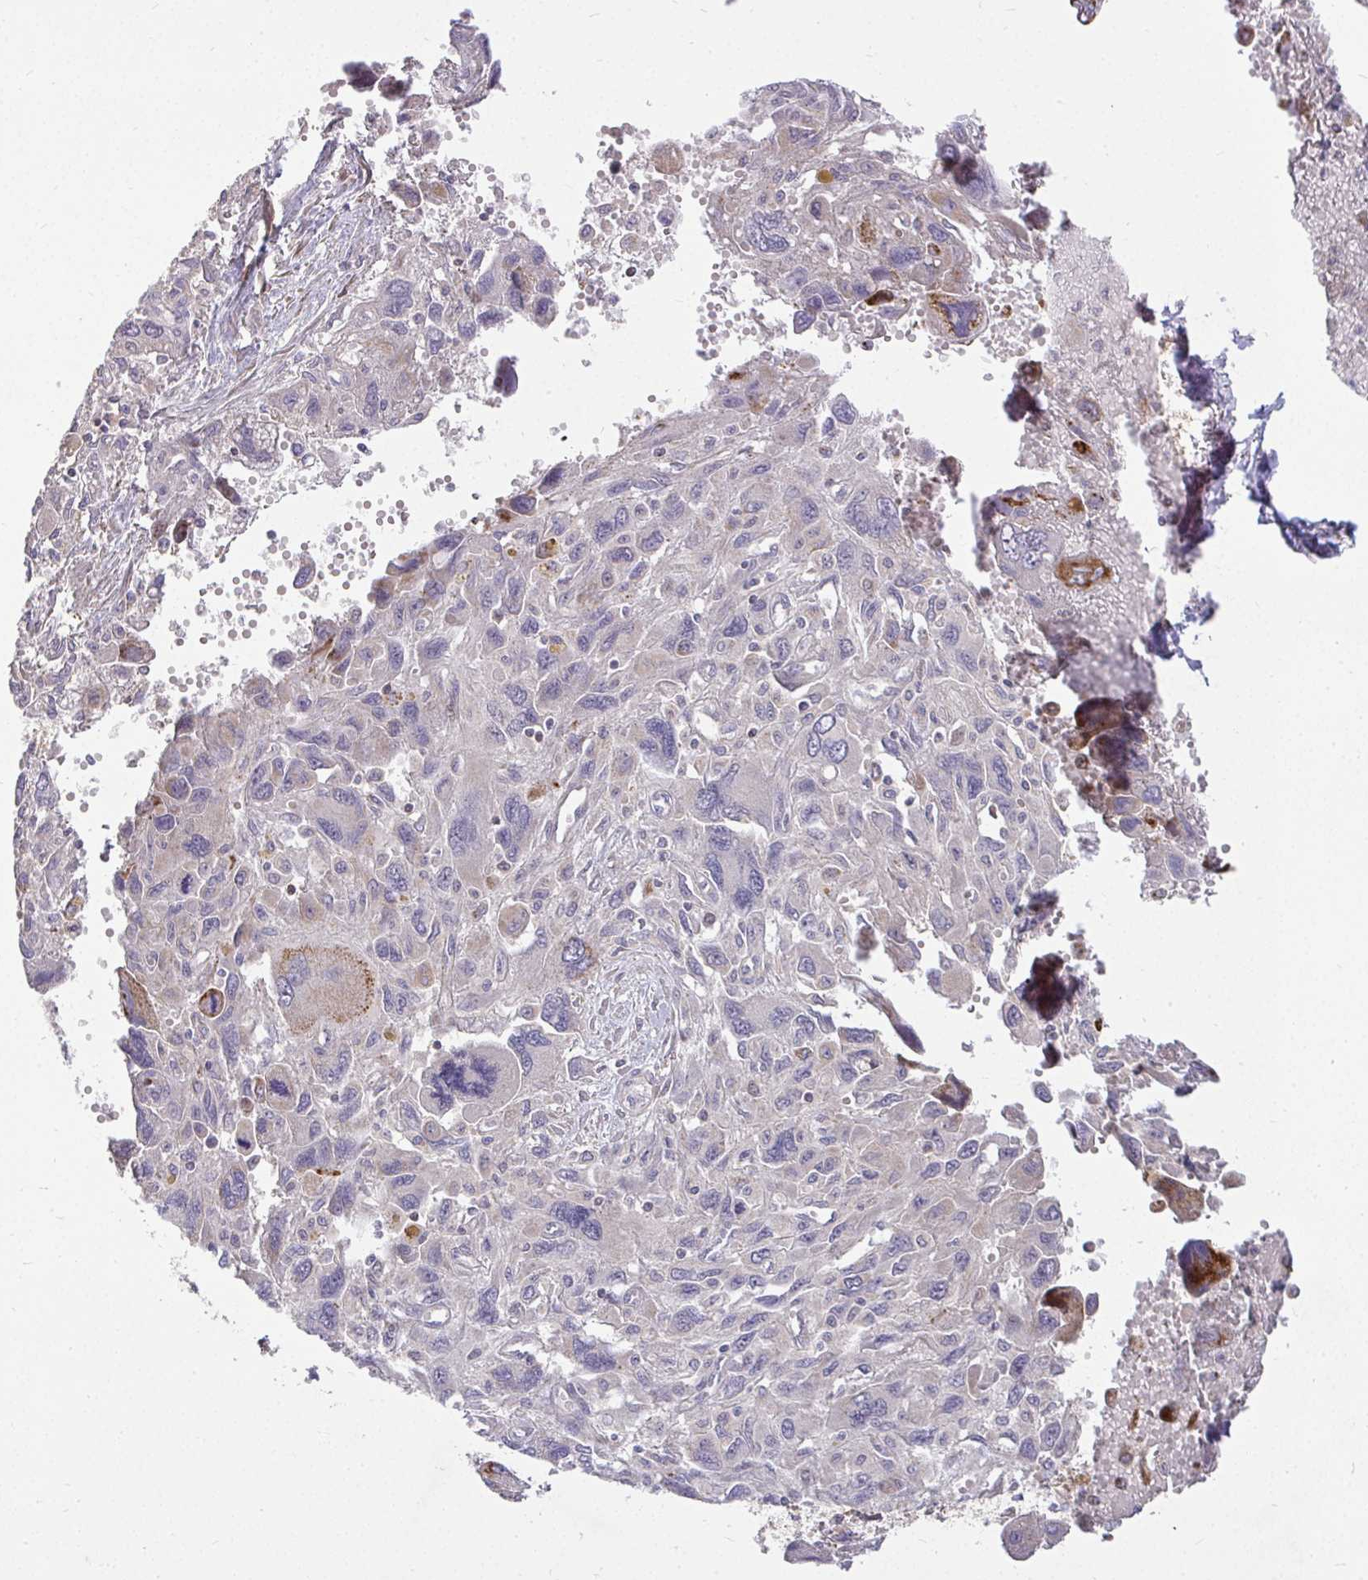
{"staining": {"intensity": "moderate", "quantity": "25%-75%", "location": "cytoplasmic/membranous"}, "tissue": "pancreatic cancer", "cell_type": "Tumor cells", "image_type": "cancer", "snomed": [{"axis": "morphology", "description": "Adenocarcinoma, NOS"}, {"axis": "topography", "description": "Pancreas"}], "caption": "Immunohistochemistry (IHC) image of pancreatic cancer stained for a protein (brown), which displays medium levels of moderate cytoplasmic/membranous staining in approximately 25%-75% of tumor cells.", "gene": "STRIP1", "patient": {"sex": "female", "age": 47}}